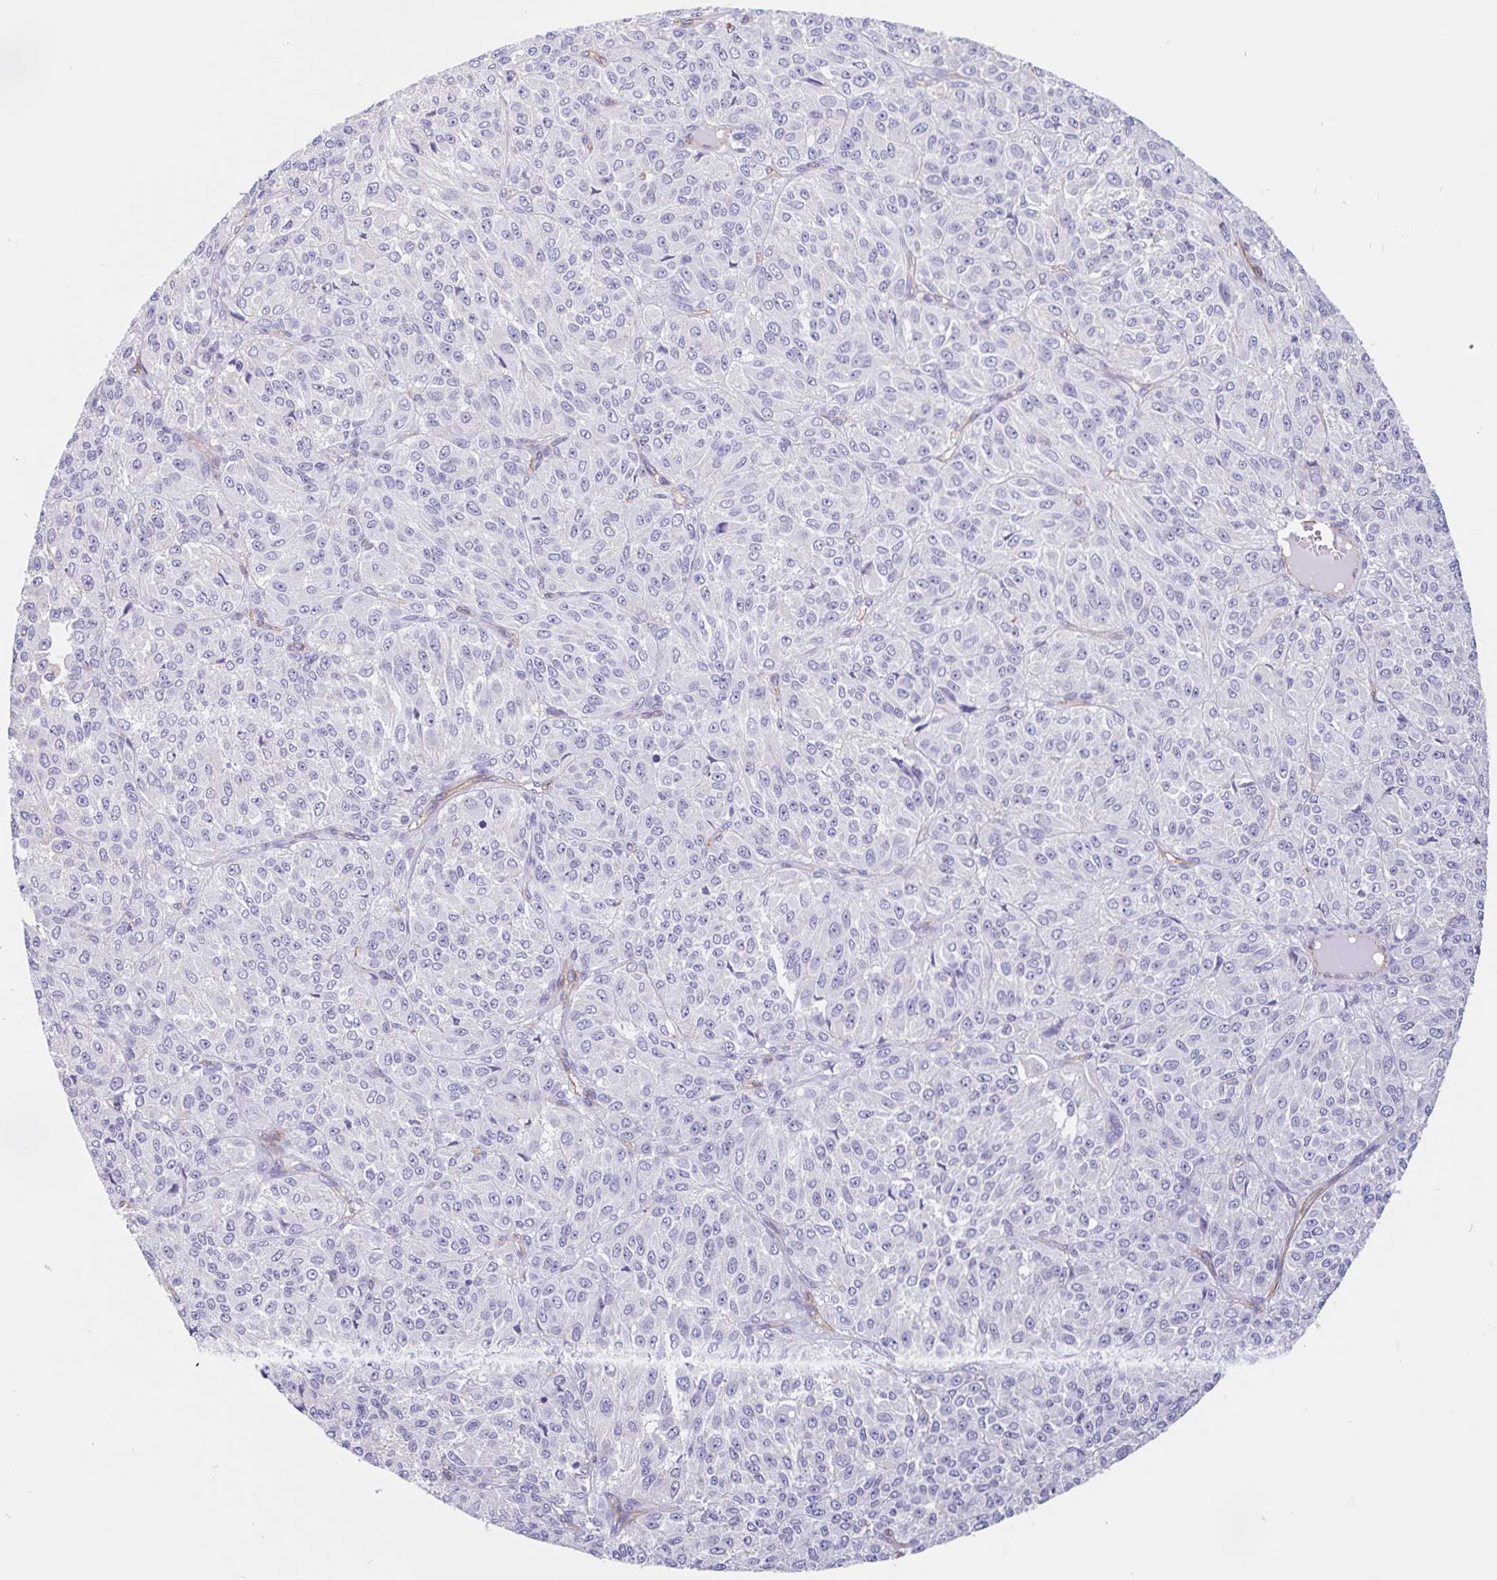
{"staining": {"intensity": "negative", "quantity": "none", "location": "none"}, "tissue": "melanoma", "cell_type": "Tumor cells", "image_type": "cancer", "snomed": [{"axis": "morphology", "description": "Malignant melanoma, Metastatic site"}, {"axis": "topography", "description": "Brain"}], "caption": "The micrograph displays no staining of tumor cells in malignant melanoma (metastatic site). Brightfield microscopy of IHC stained with DAB (3,3'-diaminobenzidine) (brown) and hematoxylin (blue), captured at high magnification.", "gene": "LIMCH1", "patient": {"sex": "female", "age": 56}}